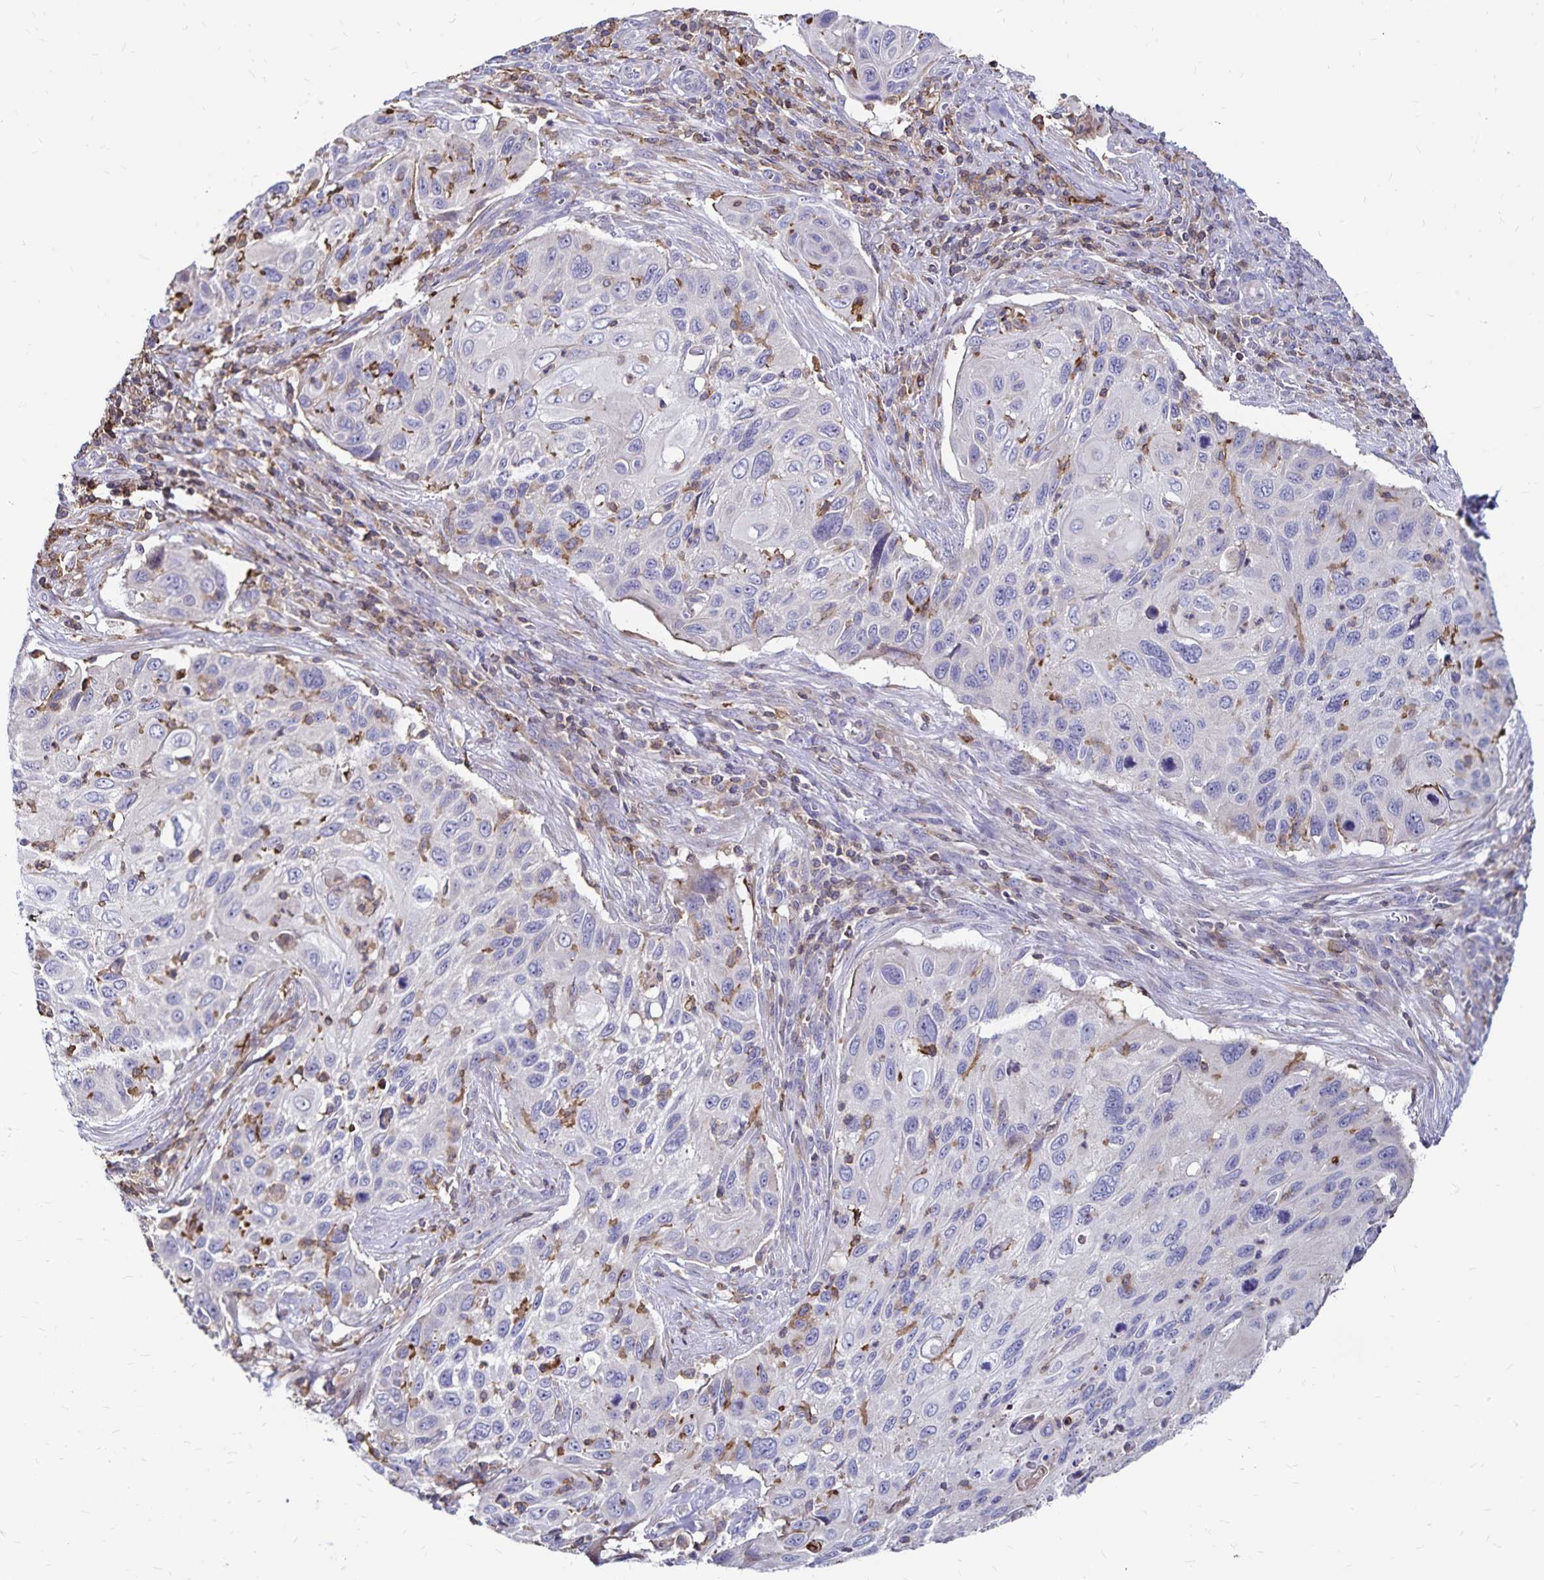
{"staining": {"intensity": "negative", "quantity": "none", "location": "none"}, "tissue": "cervical cancer", "cell_type": "Tumor cells", "image_type": "cancer", "snomed": [{"axis": "morphology", "description": "Squamous cell carcinoma, NOS"}, {"axis": "topography", "description": "Cervix"}], "caption": "Tumor cells show no significant expression in squamous cell carcinoma (cervical).", "gene": "NAGPA", "patient": {"sex": "female", "age": 70}}